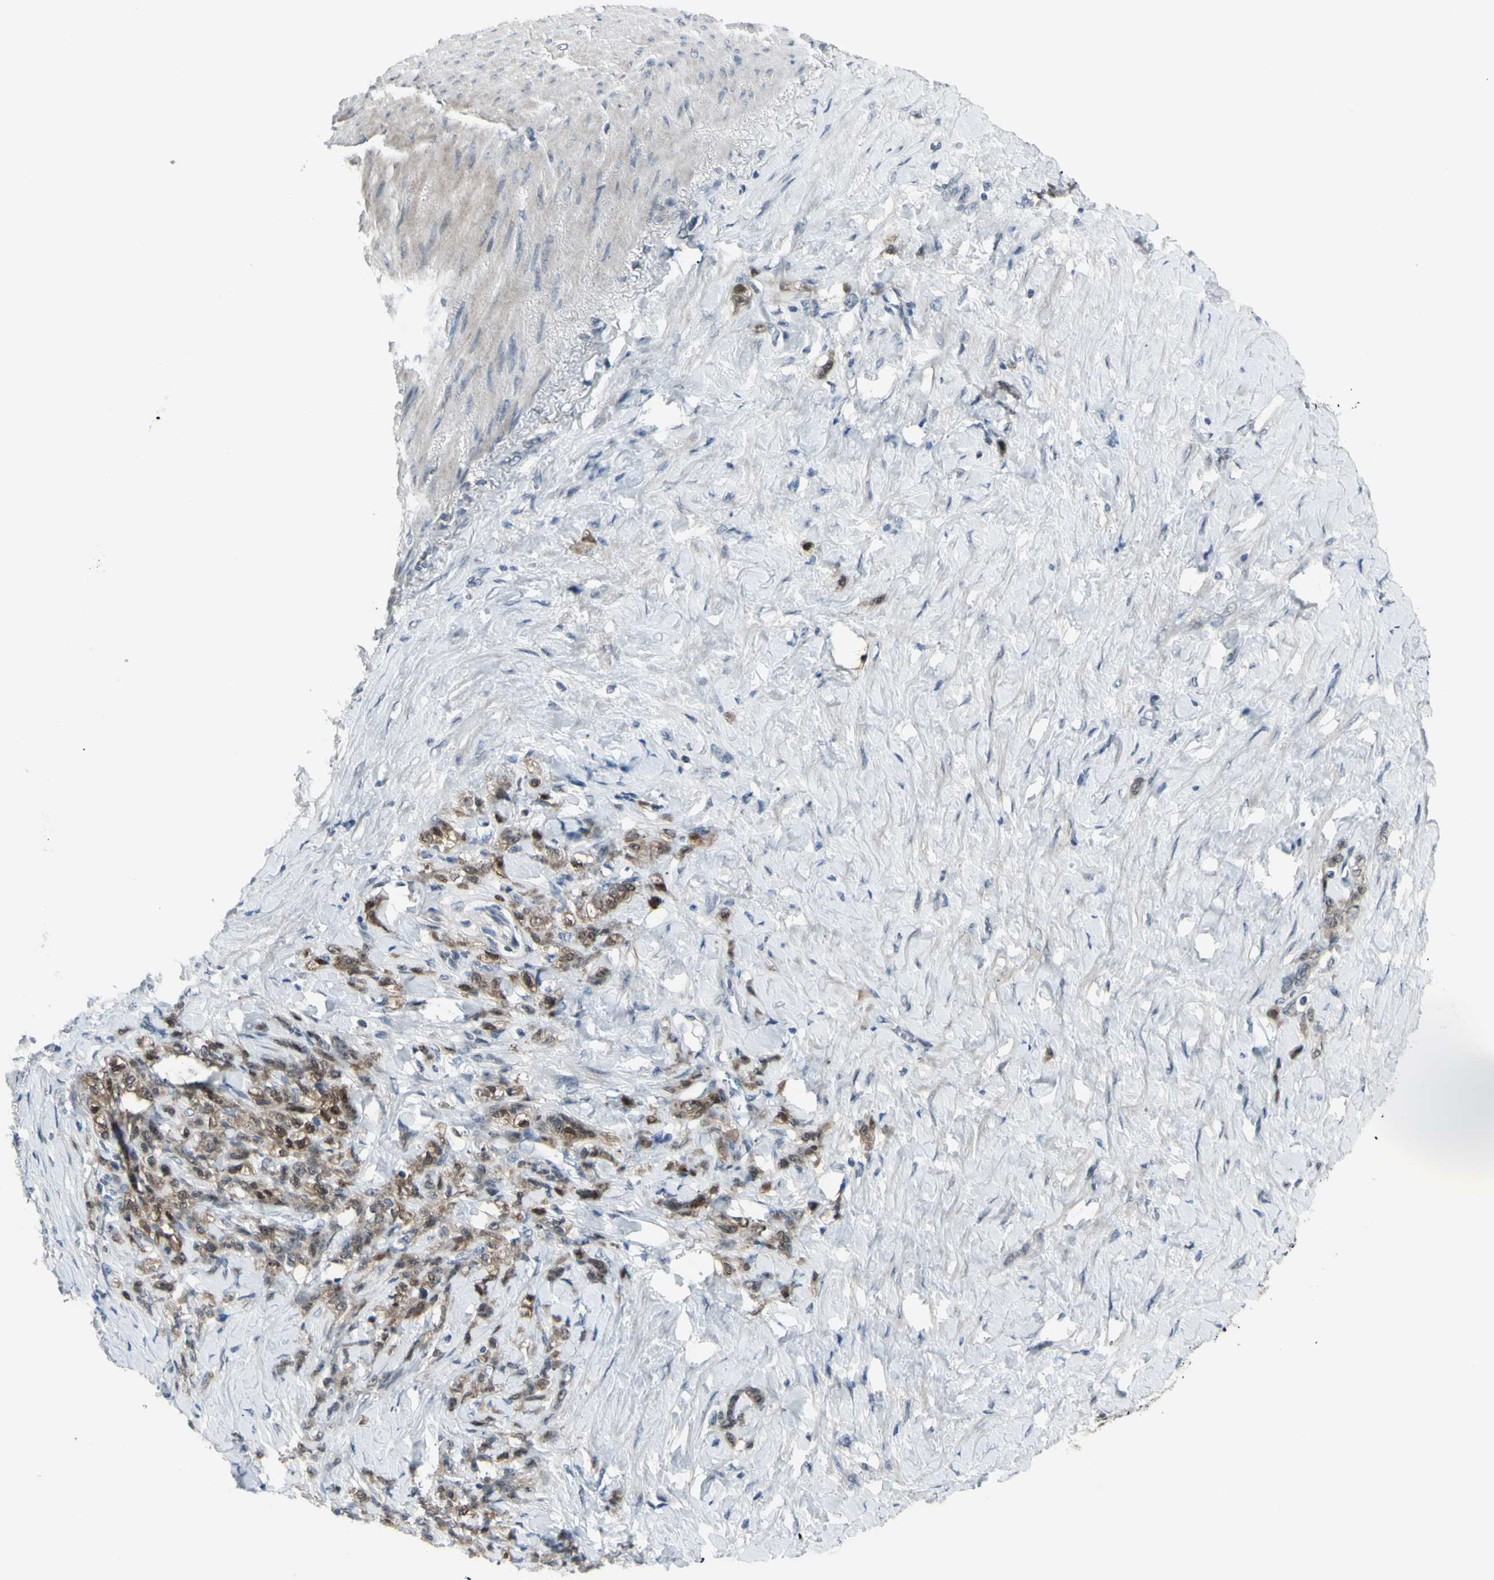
{"staining": {"intensity": "moderate", "quantity": ">75%", "location": "cytoplasmic/membranous"}, "tissue": "stomach cancer", "cell_type": "Tumor cells", "image_type": "cancer", "snomed": [{"axis": "morphology", "description": "Adenocarcinoma, NOS"}, {"axis": "topography", "description": "Stomach"}], "caption": "Adenocarcinoma (stomach) stained for a protein (brown) exhibits moderate cytoplasmic/membranous positive positivity in approximately >75% of tumor cells.", "gene": "ETNK1", "patient": {"sex": "male", "age": 82}}